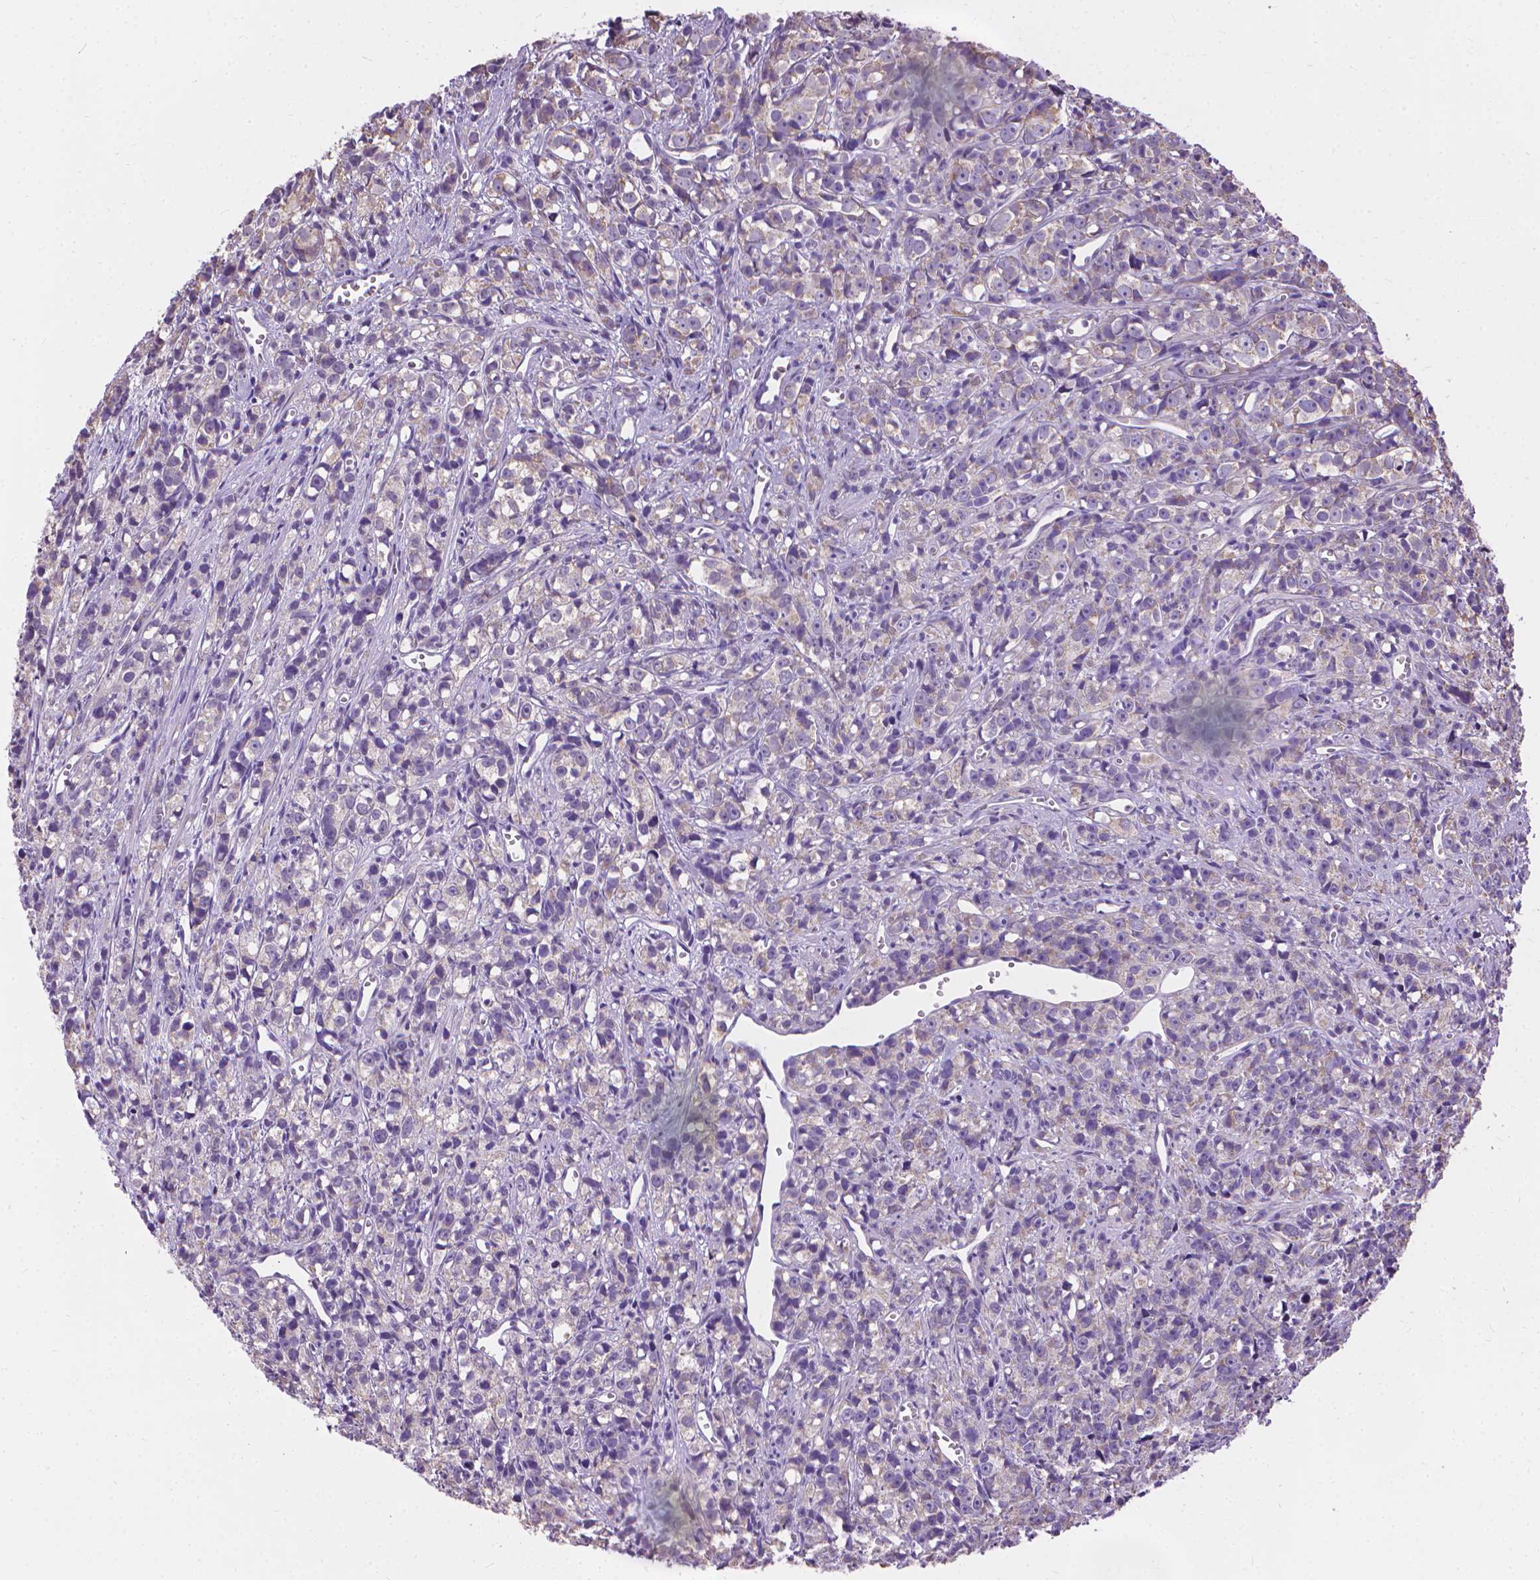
{"staining": {"intensity": "weak", "quantity": "<25%", "location": "cytoplasmic/membranous"}, "tissue": "prostate cancer", "cell_type": "Tumor cells", "image_type": "cancer", "snomed": [{"axis": "morphology", "description": "Adenocarcinoma, High grade"}, {"axis": "topography", "description": "Prostate"}], "caption": "Human prostate cancer (high-grade adenocarcinoma) stained for a protein using IHC shows no staining in tumor cells.", "gene": "SYN1", "patient": {"sex": "male", "age": 77}}